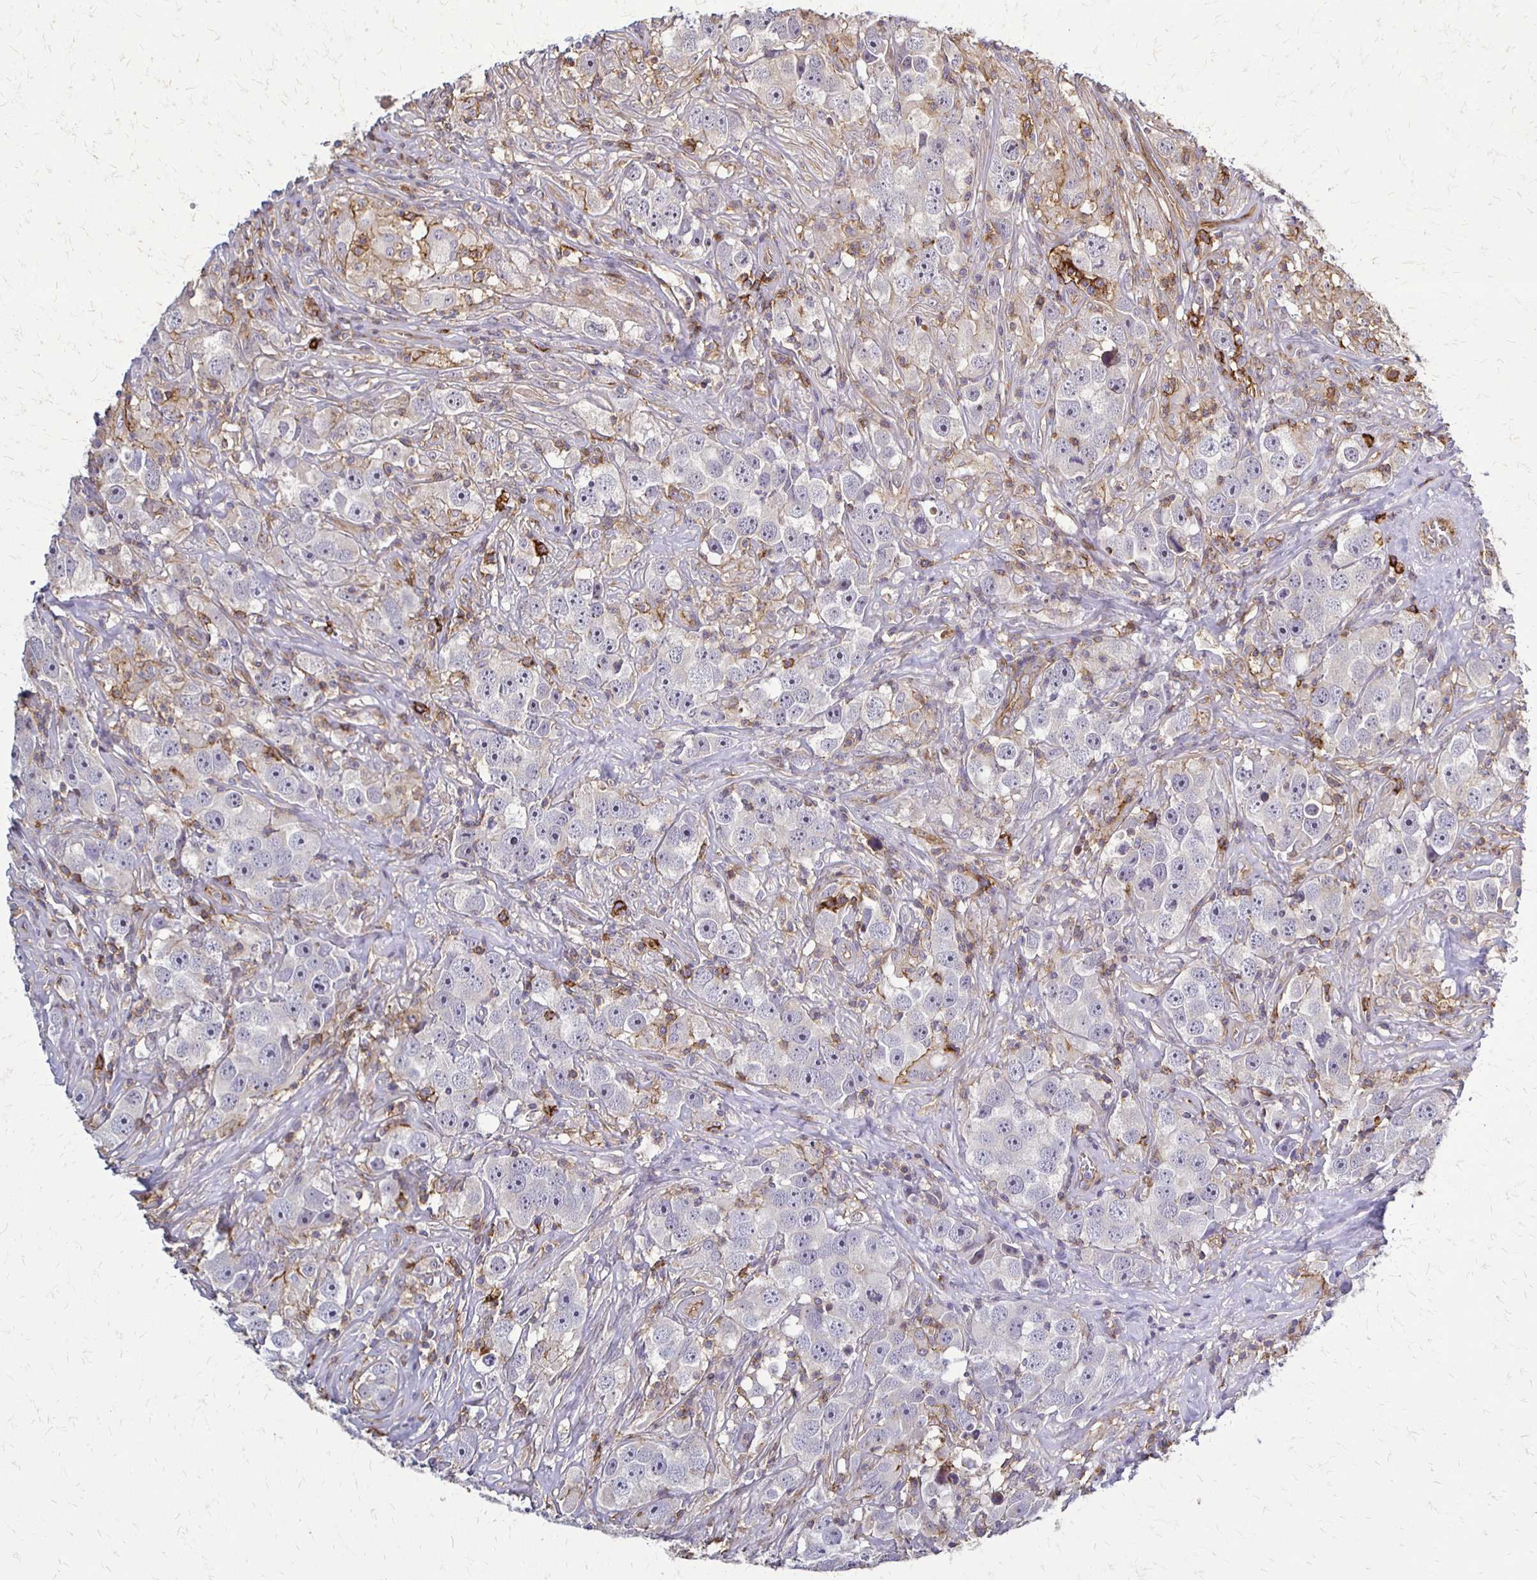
{"staining": {"intensity": "negative", "quantity": "none", "location": "none"}, "tissue": "testis cancer", "cell_type": "Tumor cells", "image_type": "cancer", "snomed": [{"axis": "morphology", "description": "Seminoma, NOS"}, {"axis": "topography", "description": "Testis"}], "caption": "There is no significant expression in tumor cells of testis cancer (seminoma).", "gene": "SLC9A9", "patient": {"sex": "male", "age": 49}}